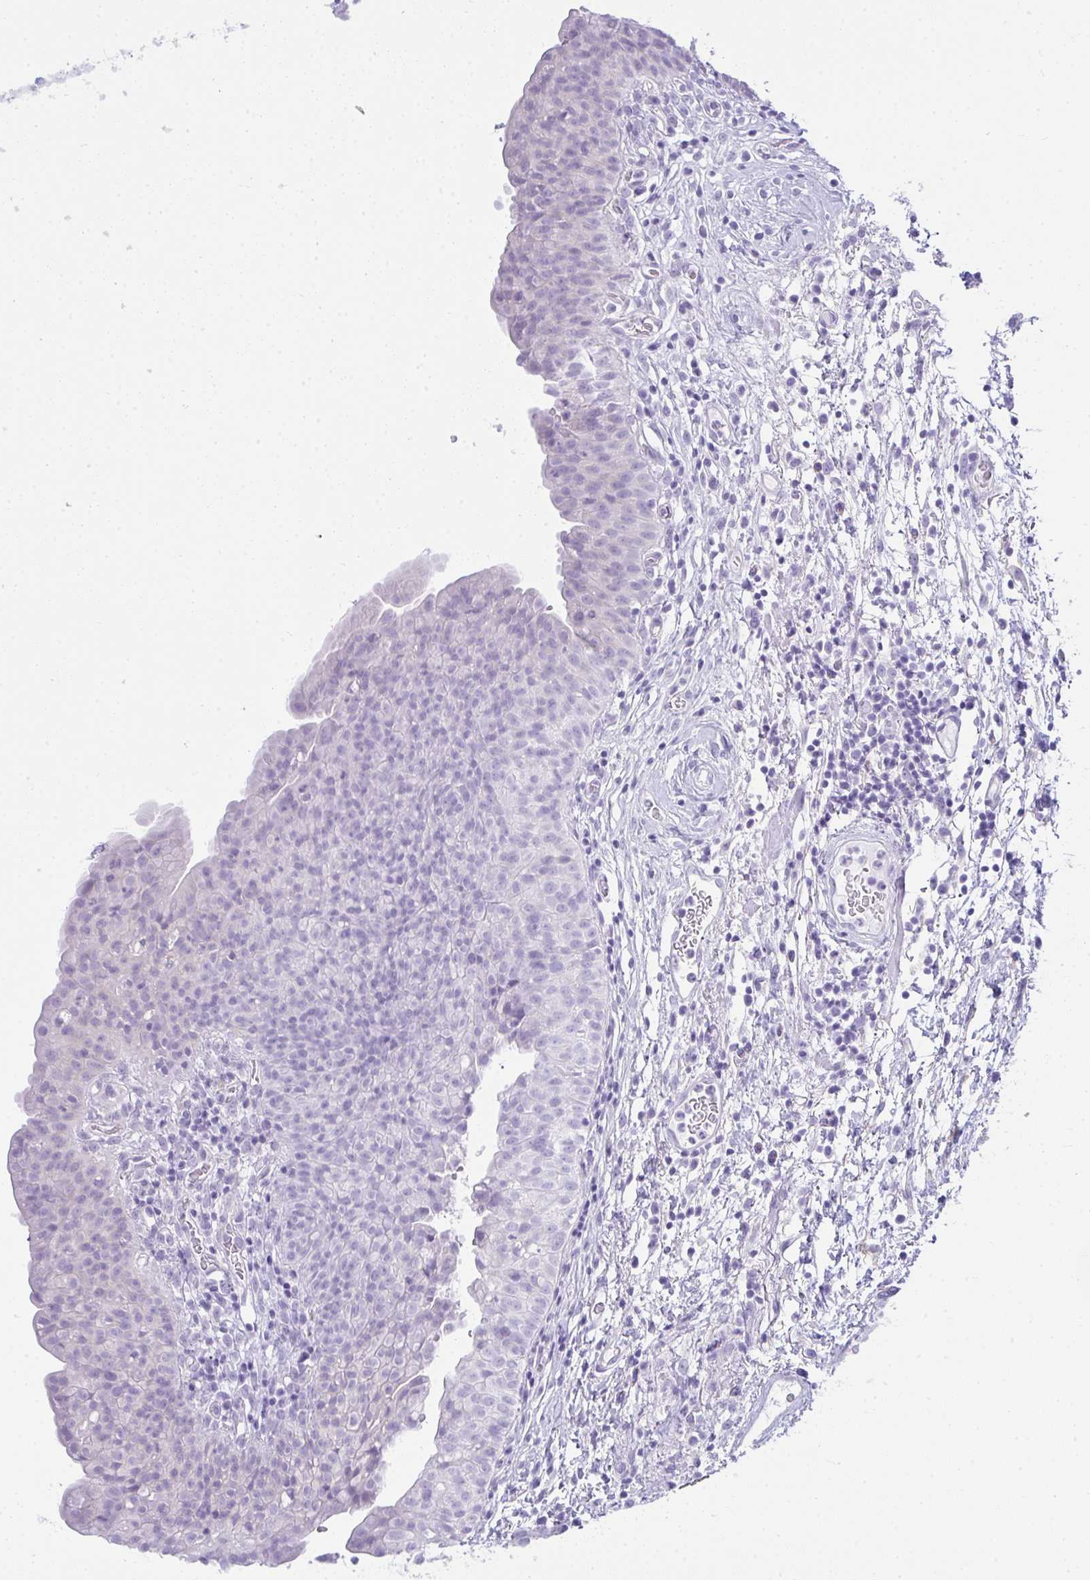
{"staining": {"intensity": "negative", "quantity": "none", "location": "none"}, "tissue": "urinary bladder", "cell_type": "Urothelial cells", "image_type": "normal", "snomed": [{"axis": "morphology", "description": "Normal tissue, NOS"}, {"axis": "morphology", "description": "Inflammation, NOS"}, {"axis": "topography", "description": "Urinary bladder"}], "caption": "Immunohistochemistry (IHC) of unremarkable urinary bladder displays no staining in urothelial cells.", "gene": "RASL10A", "patient": {"sex": "male", "age": 57}}